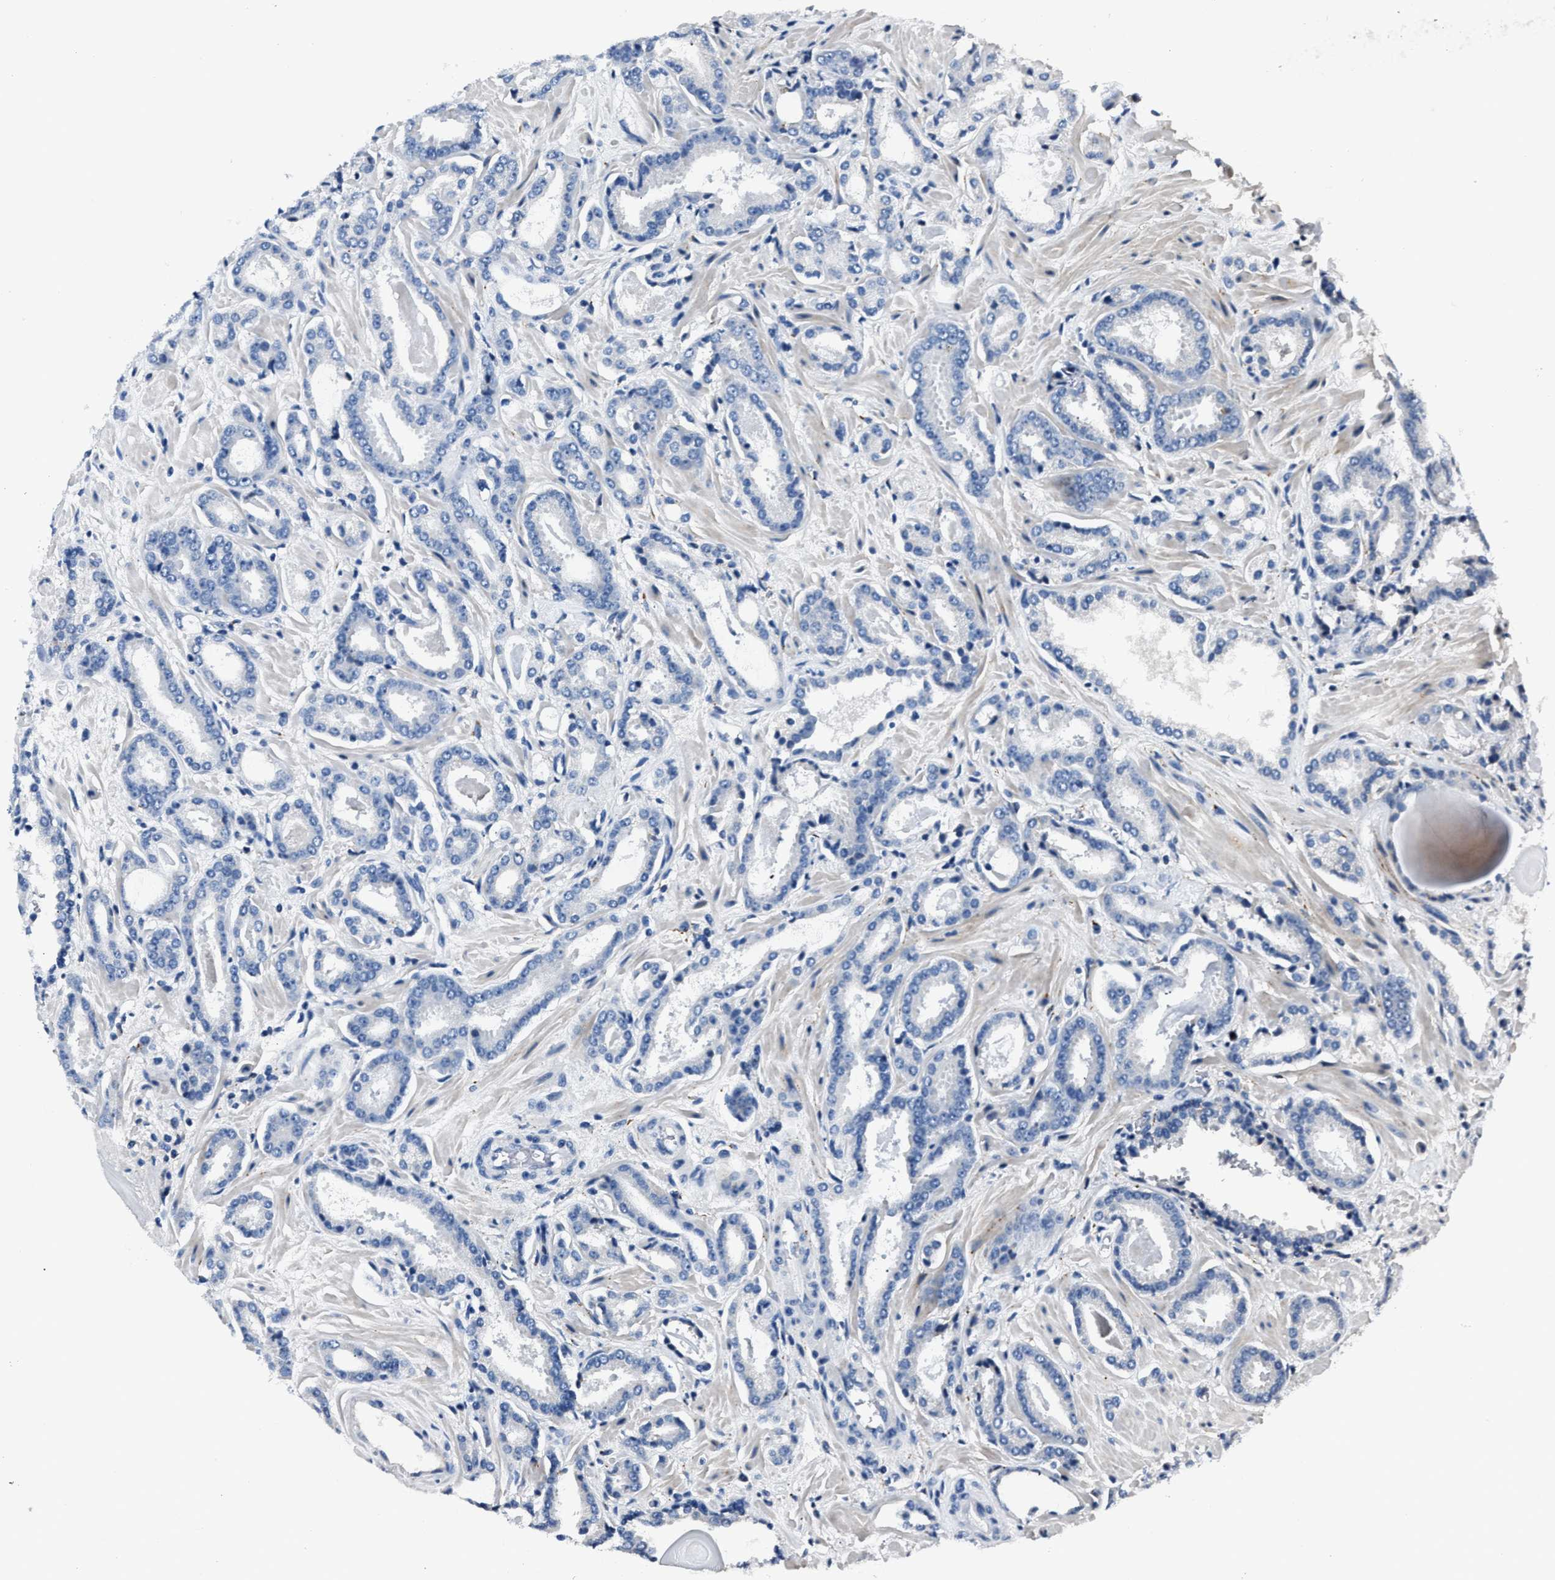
{"staining": {"intensity": "negative", "quantity": "none", "location": "none"}, "tissue": "prostate cancer", "cell_type": "Tumor cells", "image_type": "cancer", "snomed": [{"axis": "morphology", "description": "Adenocarcinoma, Low grade"}, {"axis": "topography", "description": "Prostate"}], "caption": "An immunohistochemistry photomicrograph of prostate cancer (adenocarcinoma (low-grade)) is shown. There is no staining in tumor cells of prostate cancer (adenocarcinoma (low-grade)). The staining was performed using DAB to visualize the protein expression in brown, while the nuclei were stained in blue with hematoxylin (Magnification: 20x).", "gene": "DNAJC24", "patient": {"sex": "male", "age": 53}}